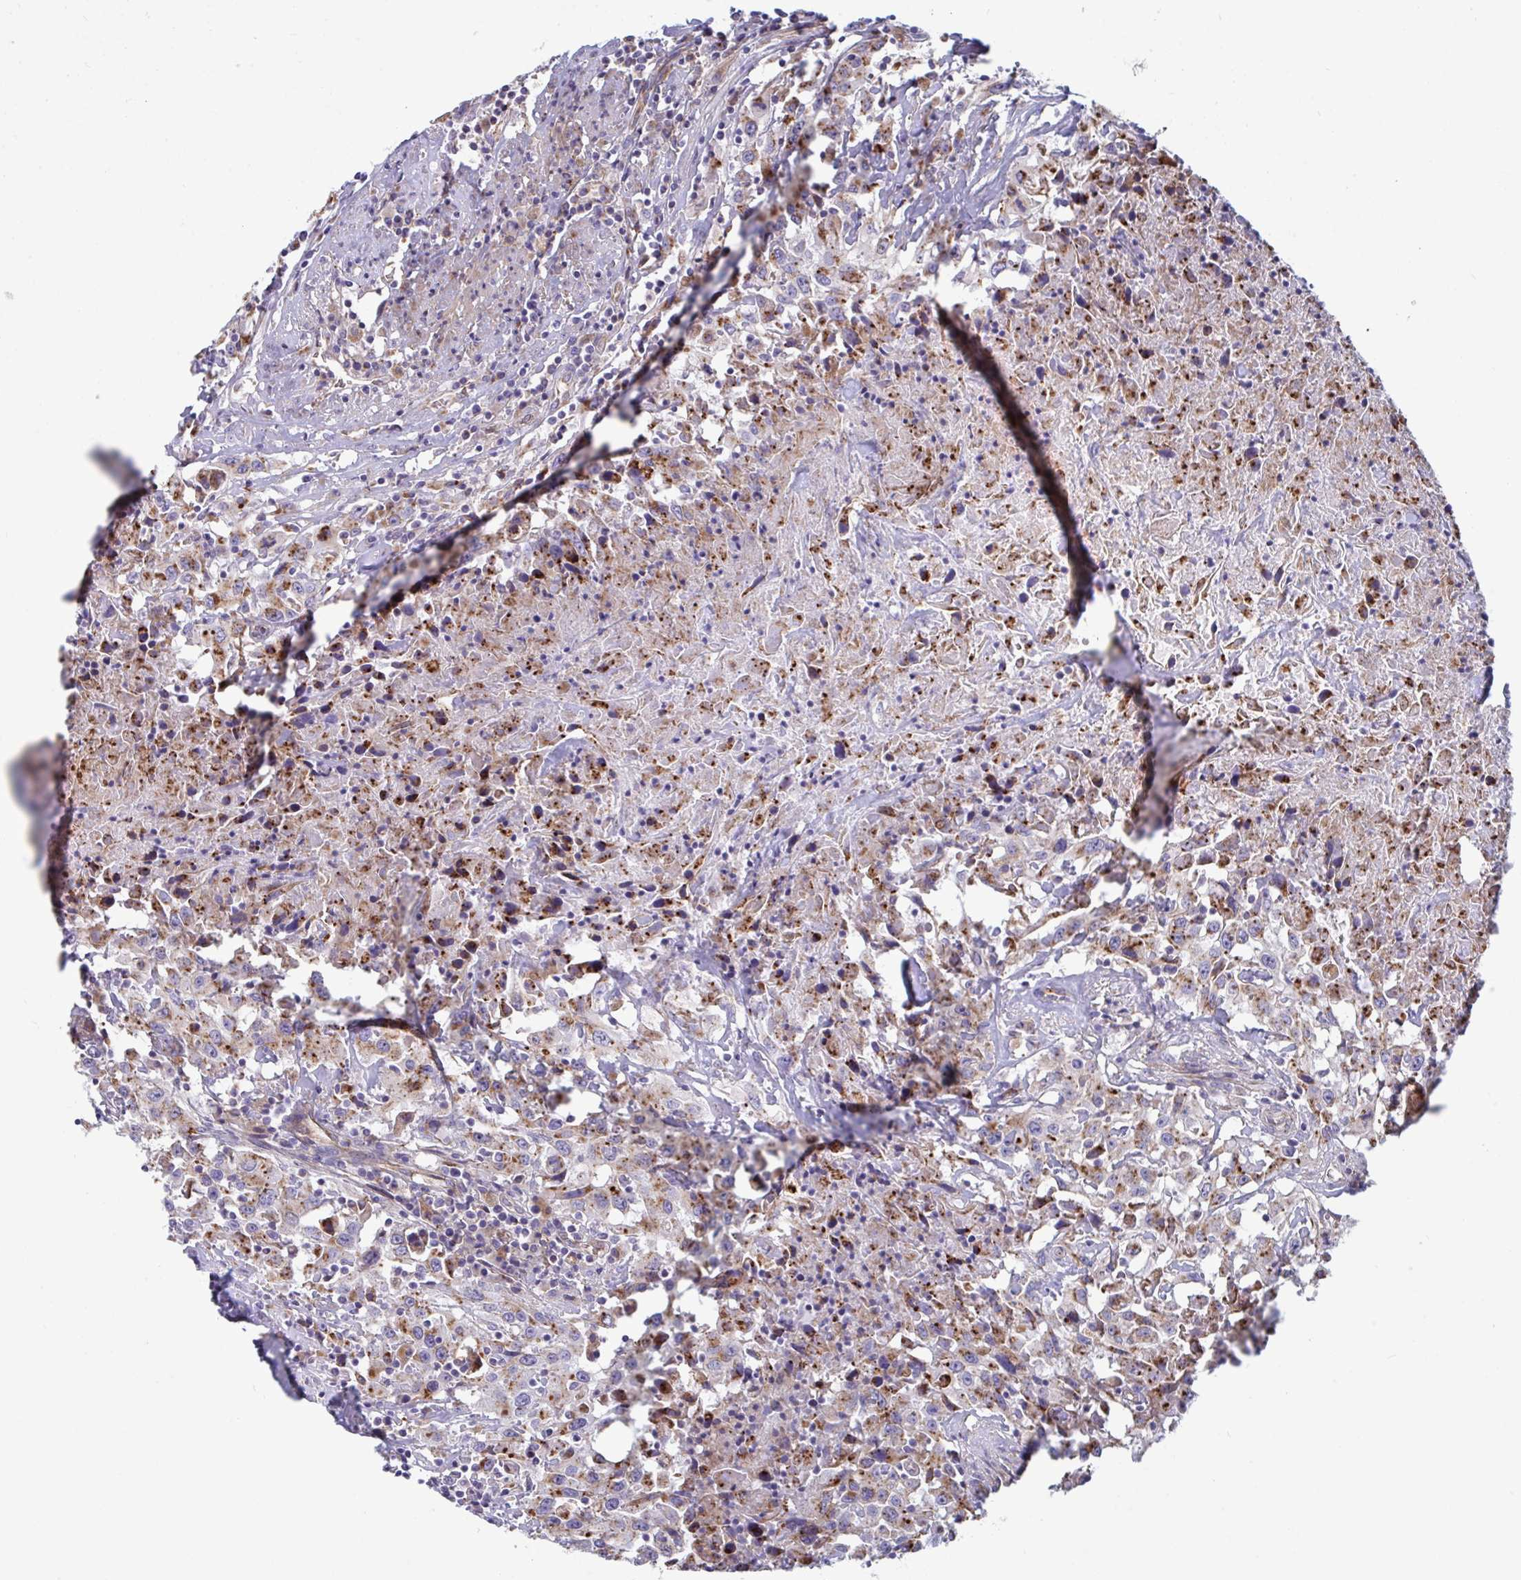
{"staining": {"intensity": "moderate", "quantity": ">75%", "location": "cytoplasmic/membranous"}, "tissue": "urothelial cancer", "cell_type": "Tumor cells", "image_type": "cancer", "snomed": [{"axis": "morphology", "description": "Urothelial carcinoma, High grade"}, {"axis": "topography", "description": "Urinary bladder"}], "caption": "Protein staining exhibits moderate cytoplasmic/membranous expression in about >75% of tumor cells in urothelial carcinoma (high-grade).", "gene": "SLC9A6", "patient": {"sex": "male", "age": 61}}